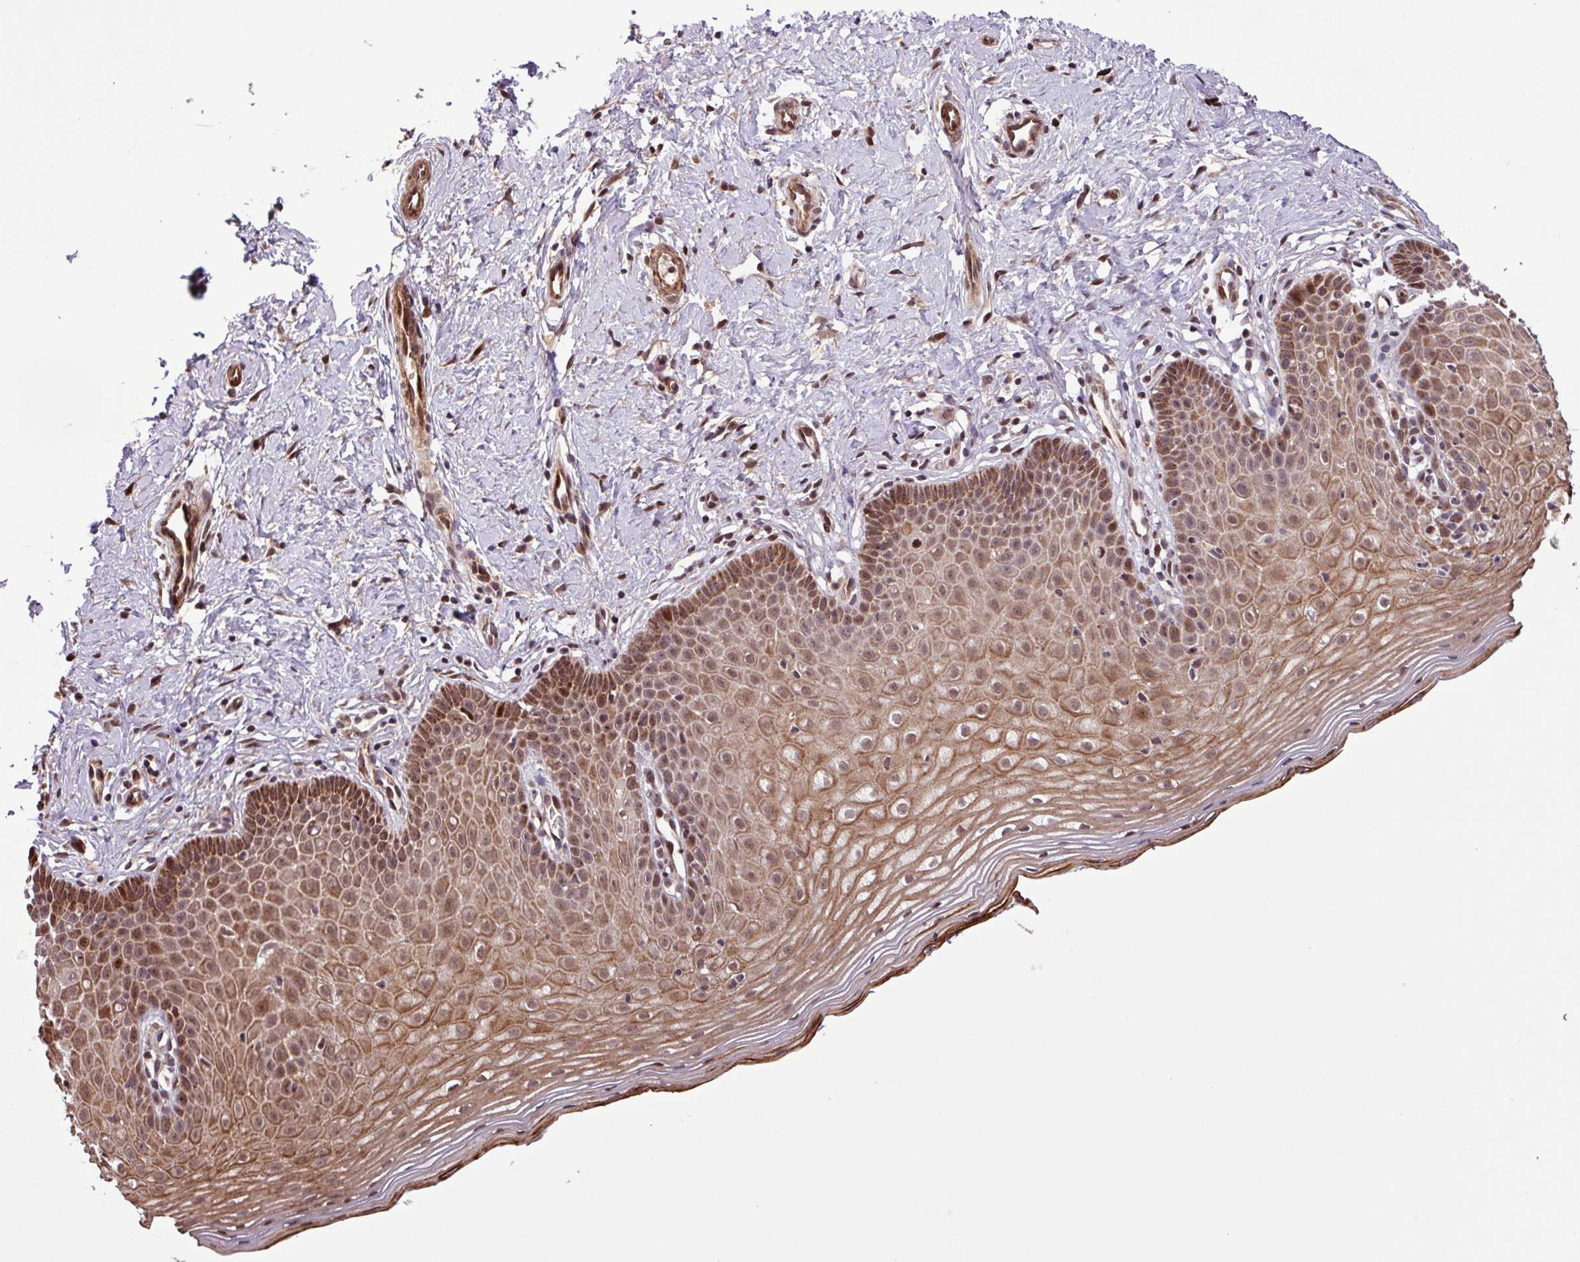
{"staining": {"intensity": "strong", "quantity": ">75%", "location": "nuclear"}, "tissue": "cervix", "cell_type": "Glandular cells", "image_type": "normal", "snomed": [{"axis": "morphology", "description": "Normal tissue, NOS"}, {"axis": "topography", "description": "Cervix"}], "caption": "An image of human cervix stained for a protein displays strong nuclear brown staining in glandular cells.", "gene": "SLC22A24", "patient": {"sex": "female", "age": 36}}